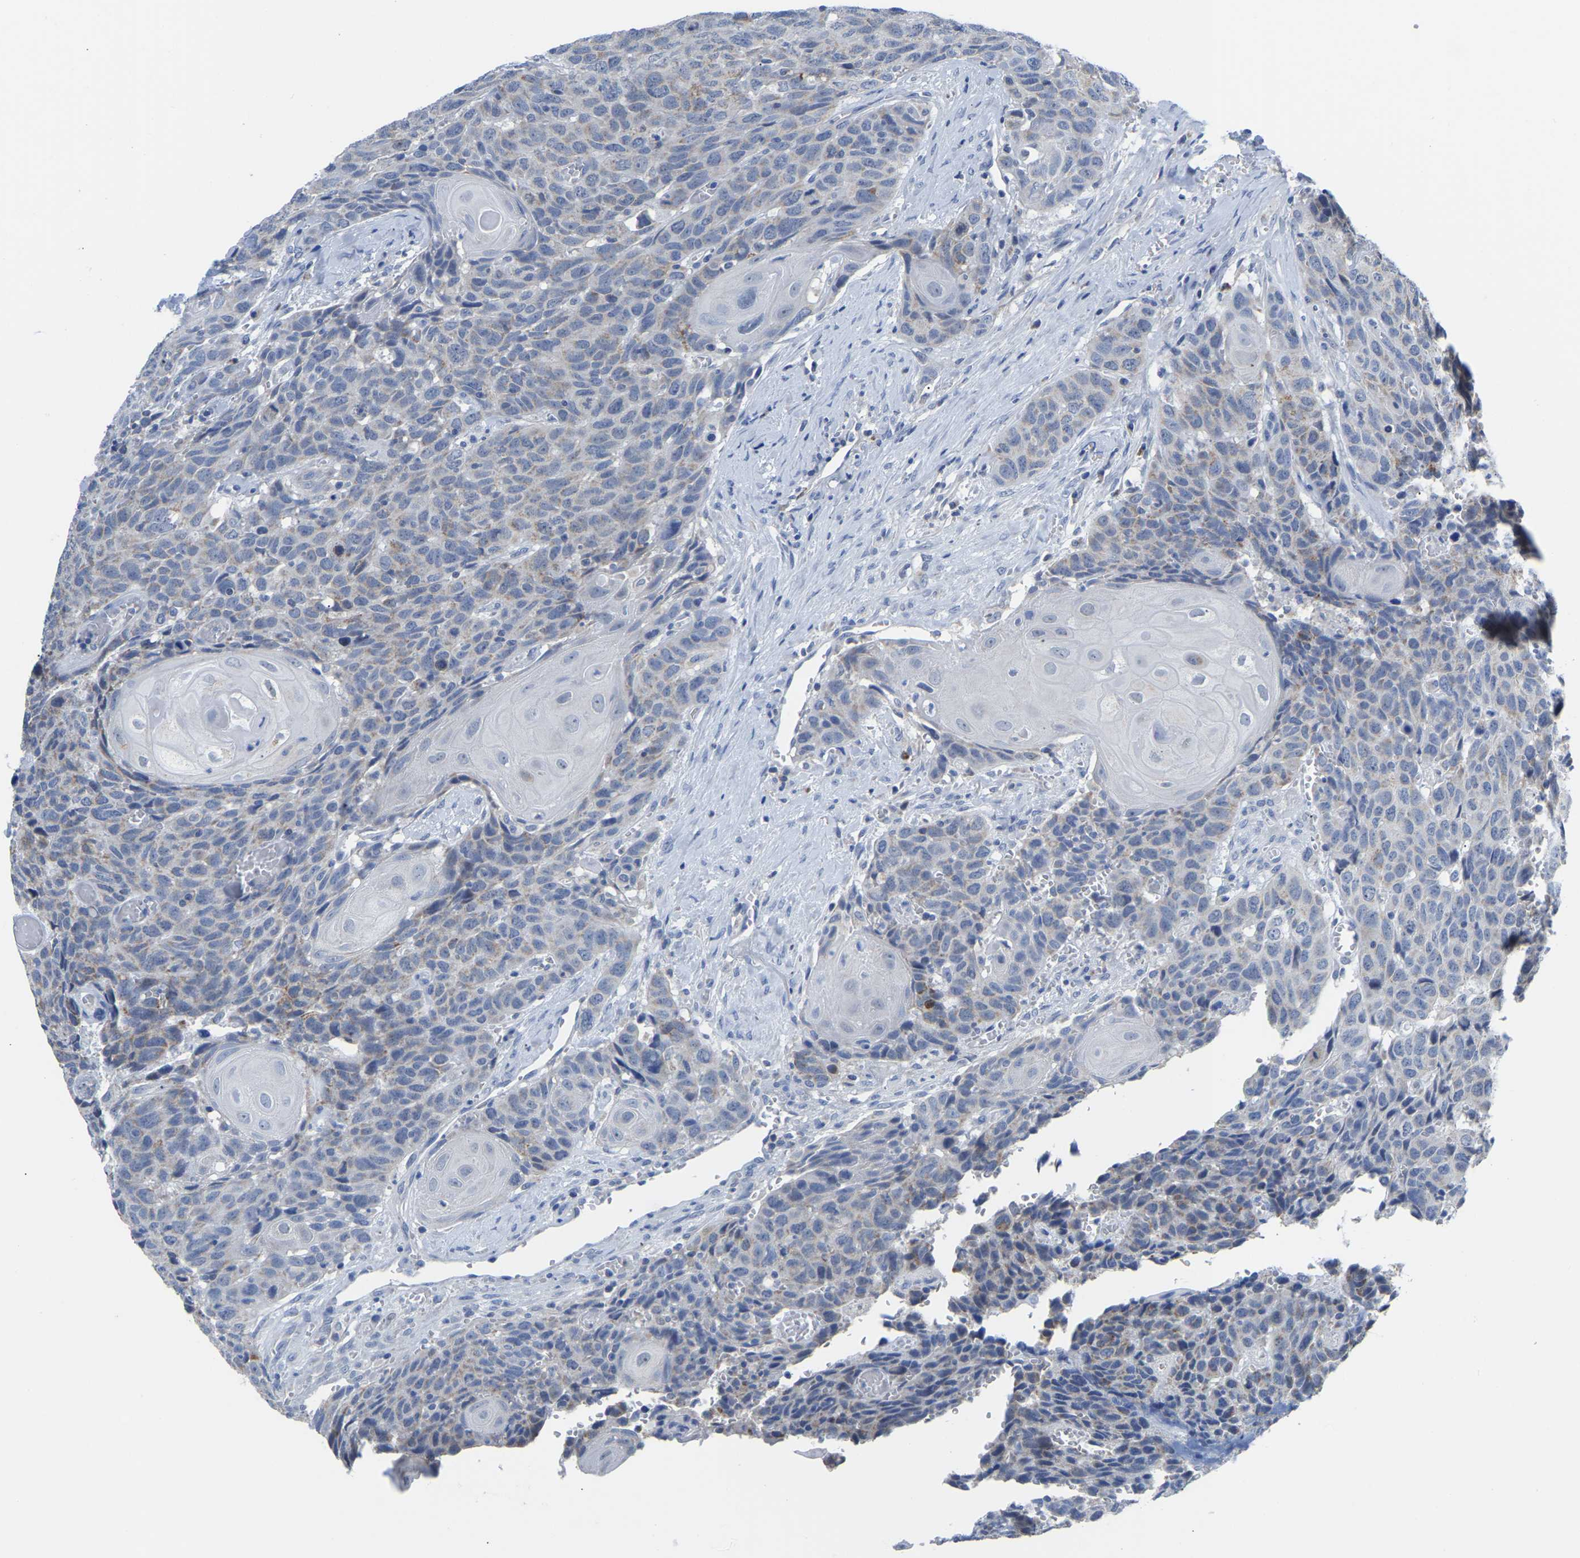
{"staining": {"intensity": "negative", "quantity": "none", "location": "none"}, "tissue": "head and neck cancer", "cell_type": "Tumor cells", "image_type": "cancer", "snomed": [{"axis": "morphology", "description": "Squamous cell carcinoma, NOS"}, {"axis": "topography", "description": "Head-Neck"}], "caption": "A micrograph of squamous cell carcinoma (head and neck) stained for a protein demonstrates no brown staining in tumor cells. (IHC, brightfield microscopy, high magnification).", "gene": "ETFA", "patient": {"sex": "male", "age": 66}}